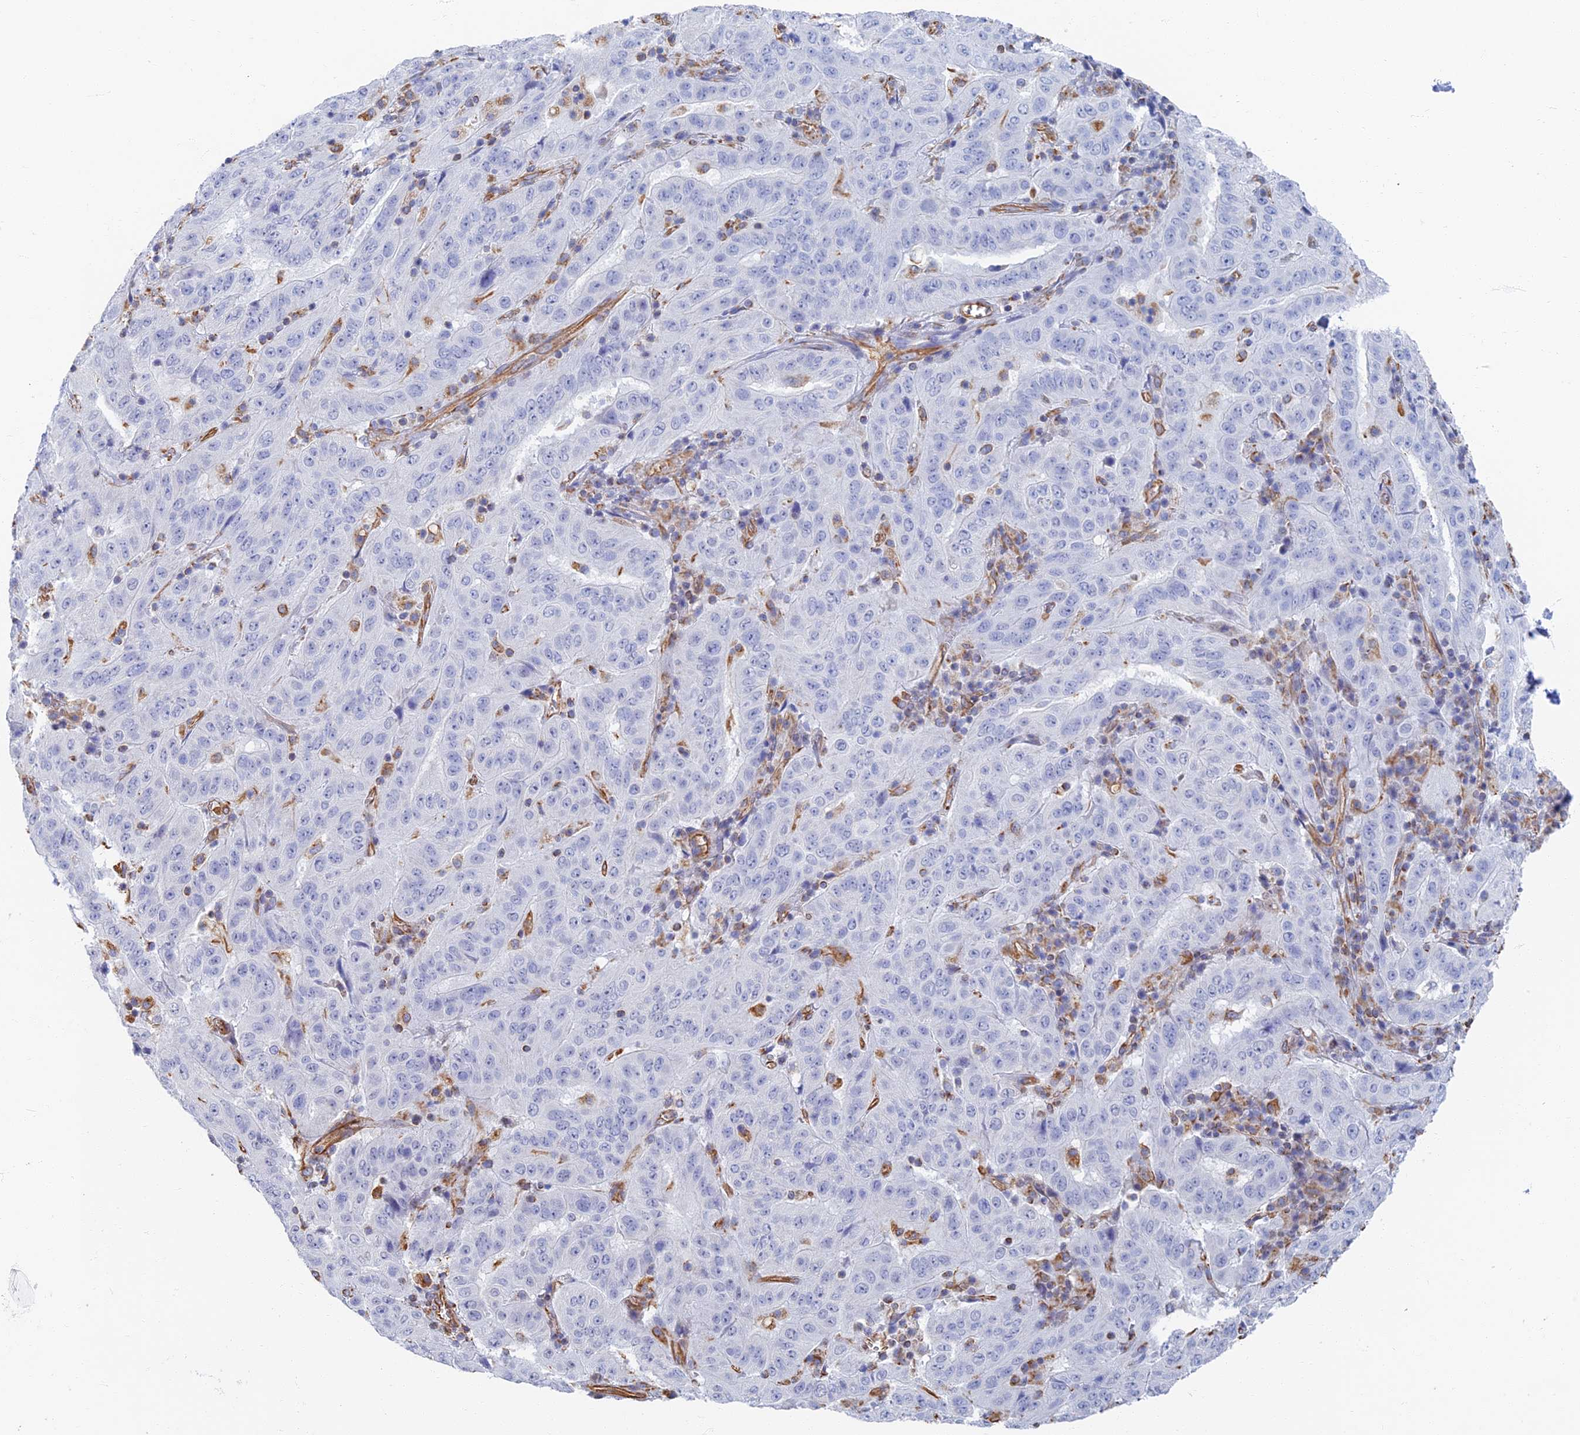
{"staining": {"intensity": "negative", "quantity": "none", "location": "none"}, "tissue": "pancreatic cancer", "cell_type": "Tumor cells", "image_type": "cancer", "snomed": [{"axis": "morphology", "description": "Adenocarcinoma, NOS"}, {"axis": "topography", "description": "Pancreas"}], "caption": "Immunohistochemistry (IHC) photomicrograph of neoplastic tissue: pancreatic cancer (adenocarcinoma) stained with DAB exhibits no significant protein positivity in tumor cells.", "gene": "RMC1", "patient": {"sex": "male", "age": 63}}